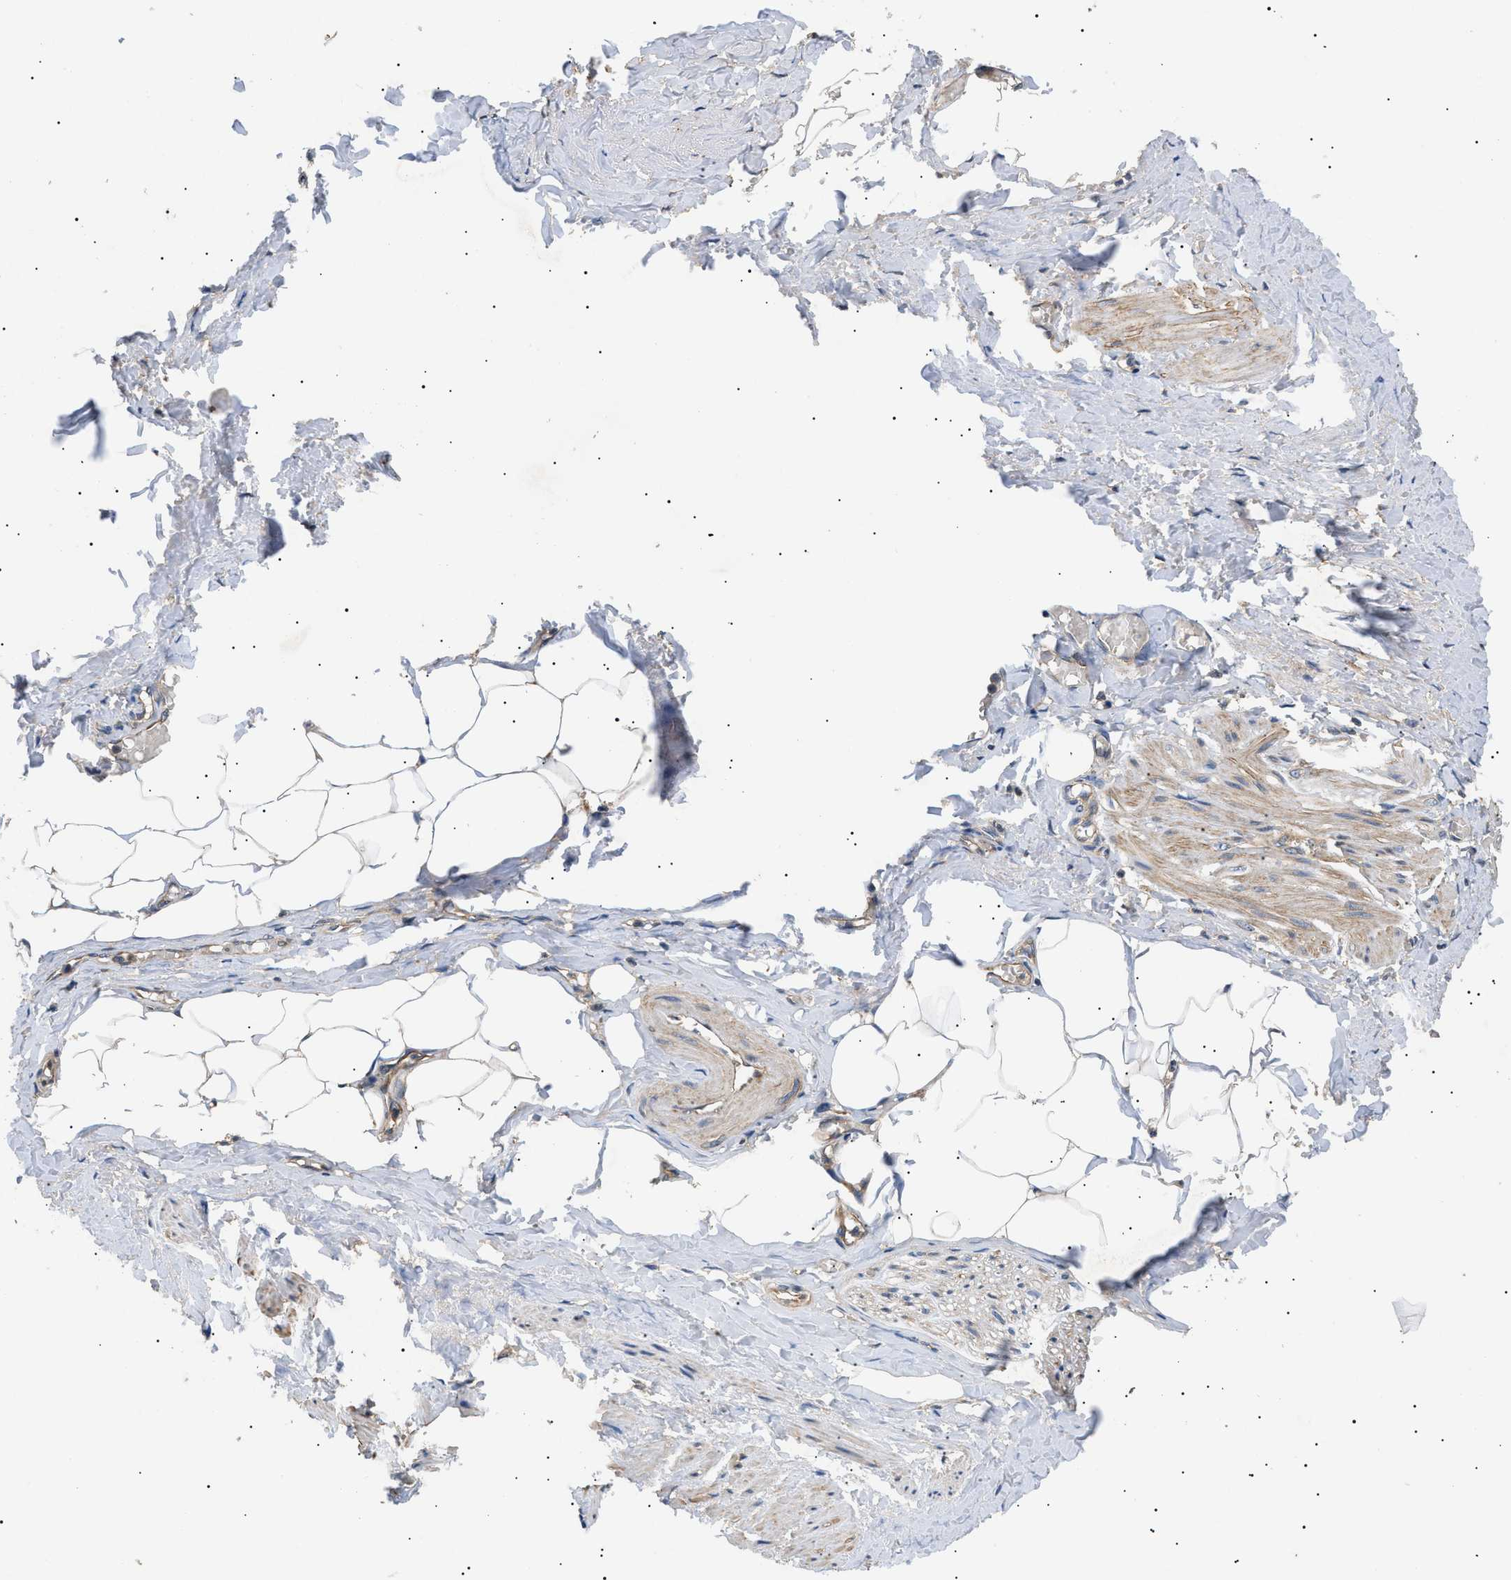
{"staining": {"intensity": "weak", "quantity": "25%-75%", "location": "cytoplasmic/membranous"}, "tissue": "adipose tissue", "cell_type": "Adipocytes", "image_type": "normal", "snomed": [{"axis": "morphology", "description": "Normal tissue, NOS"}, {"axis": "topography", "description": "Soft tissue"}, {"axis": "topography", "description": "Vascular tissue"}], "caption": "DAB immunohistochemical staining of unremarkable adipose tissue demonstrates weak cytoplasmic/membranous protein expression in about 25%-75% of adipocytes.", "gene": "PPM1B", "patient": {"sex": "female", "age": 35}}